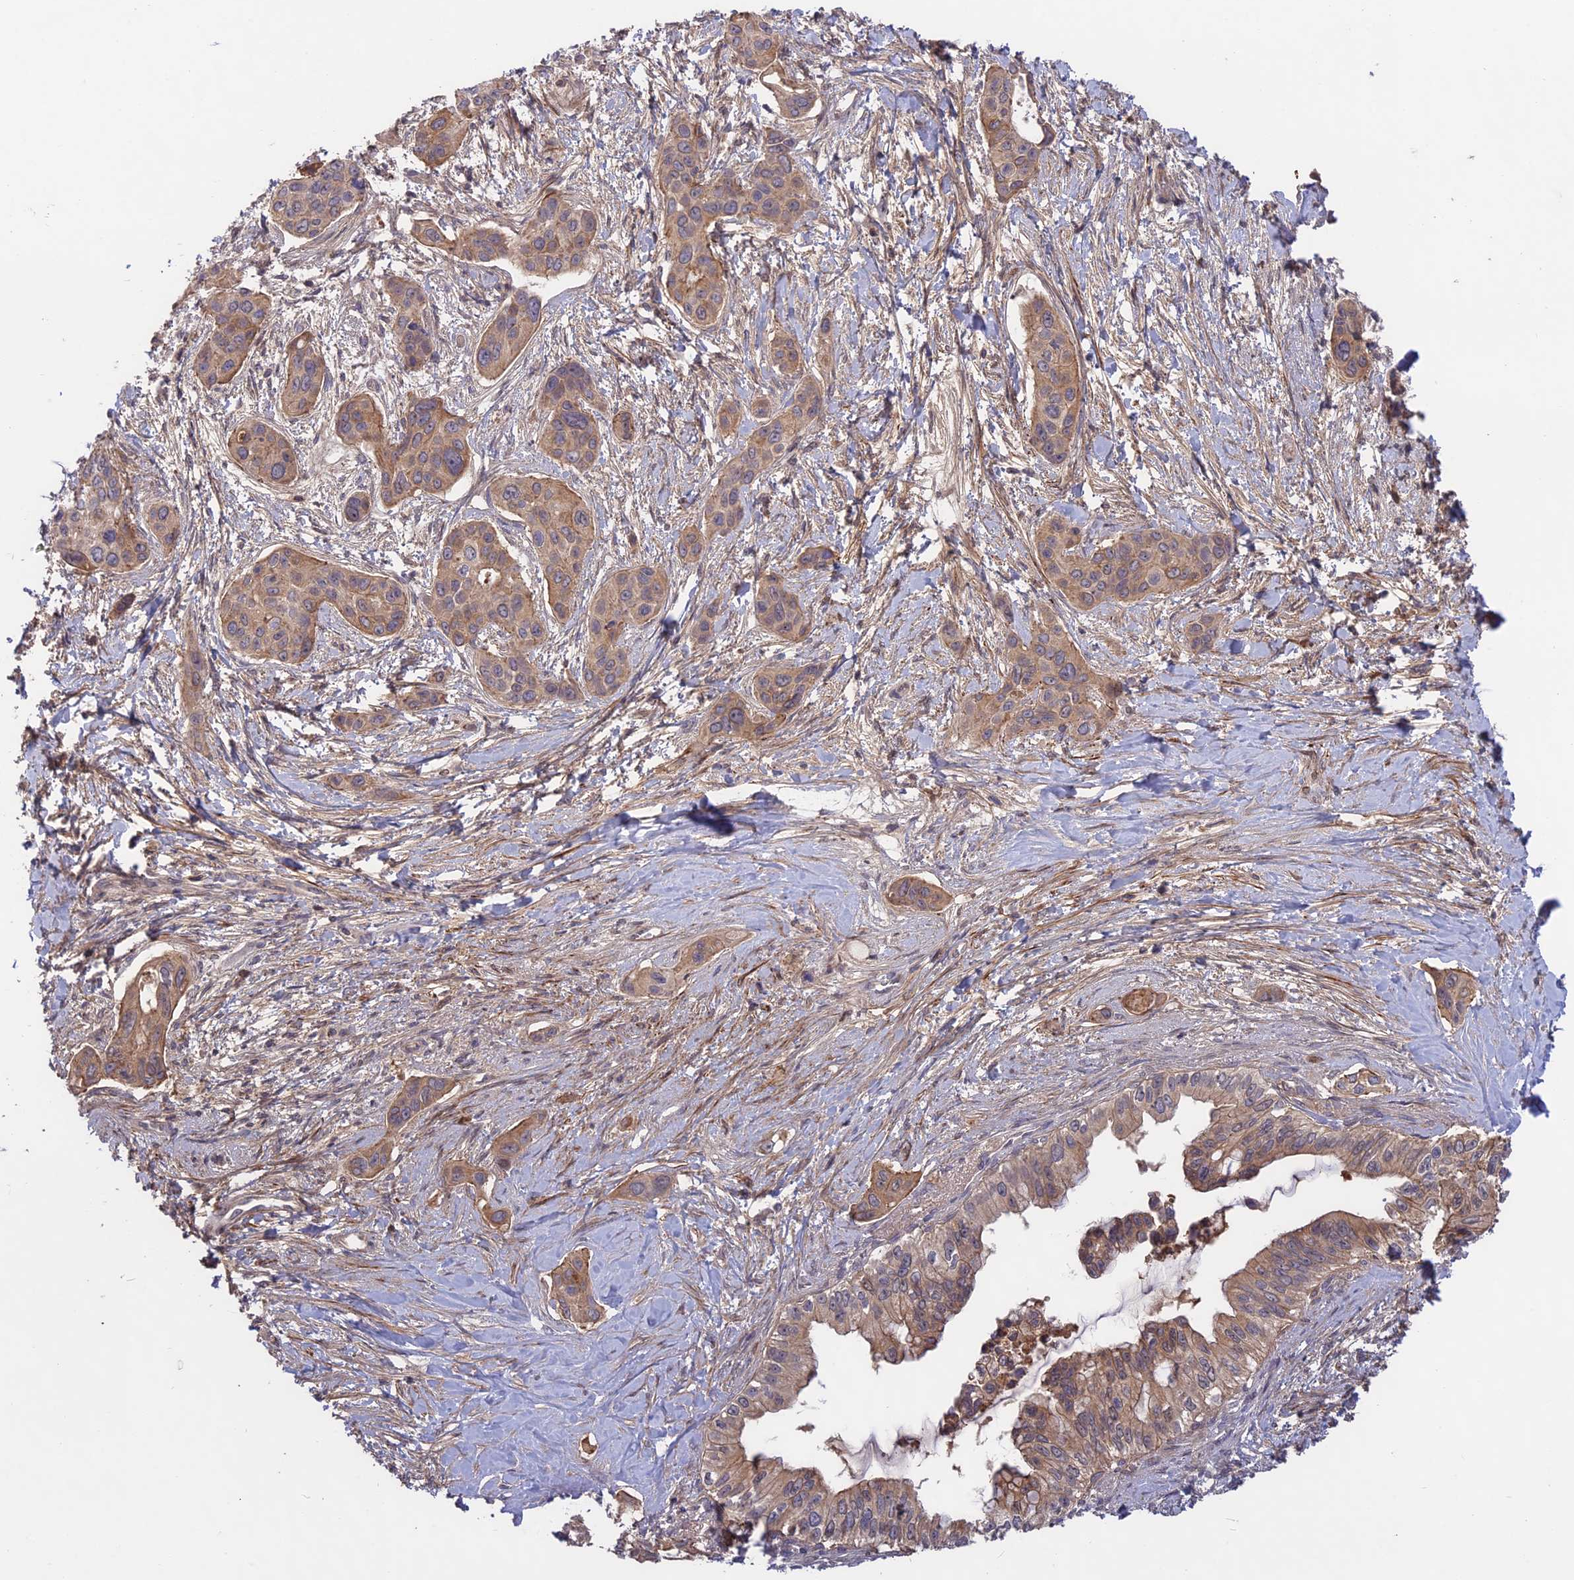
{"staining": {"intensity": "moderate", "quantity": ">75%", "location": "cytoplasmic/membranous"}, "tissue": "pancreatic cancer", "cell_type": "Tumor cells", "image_type": "cancer", "snomed": [{"axis": "morphology", "description": "Adenocarcinoma, NOS"}, {"axis": "topography", "description": "Pancreas"}], "caption": "Immunohistochemistry micrograph of neoplastic tissue: human adenocarcinoma (pancreatic) stained using IHC shows medium levels of moderate protein expression localized specifically in the cytoplasmic/membranous of tumor cells, appearing as a cytoplasmic/membranous brown color.", "gene": "ADO", "patient": {"sex": "male", "age": 72}}